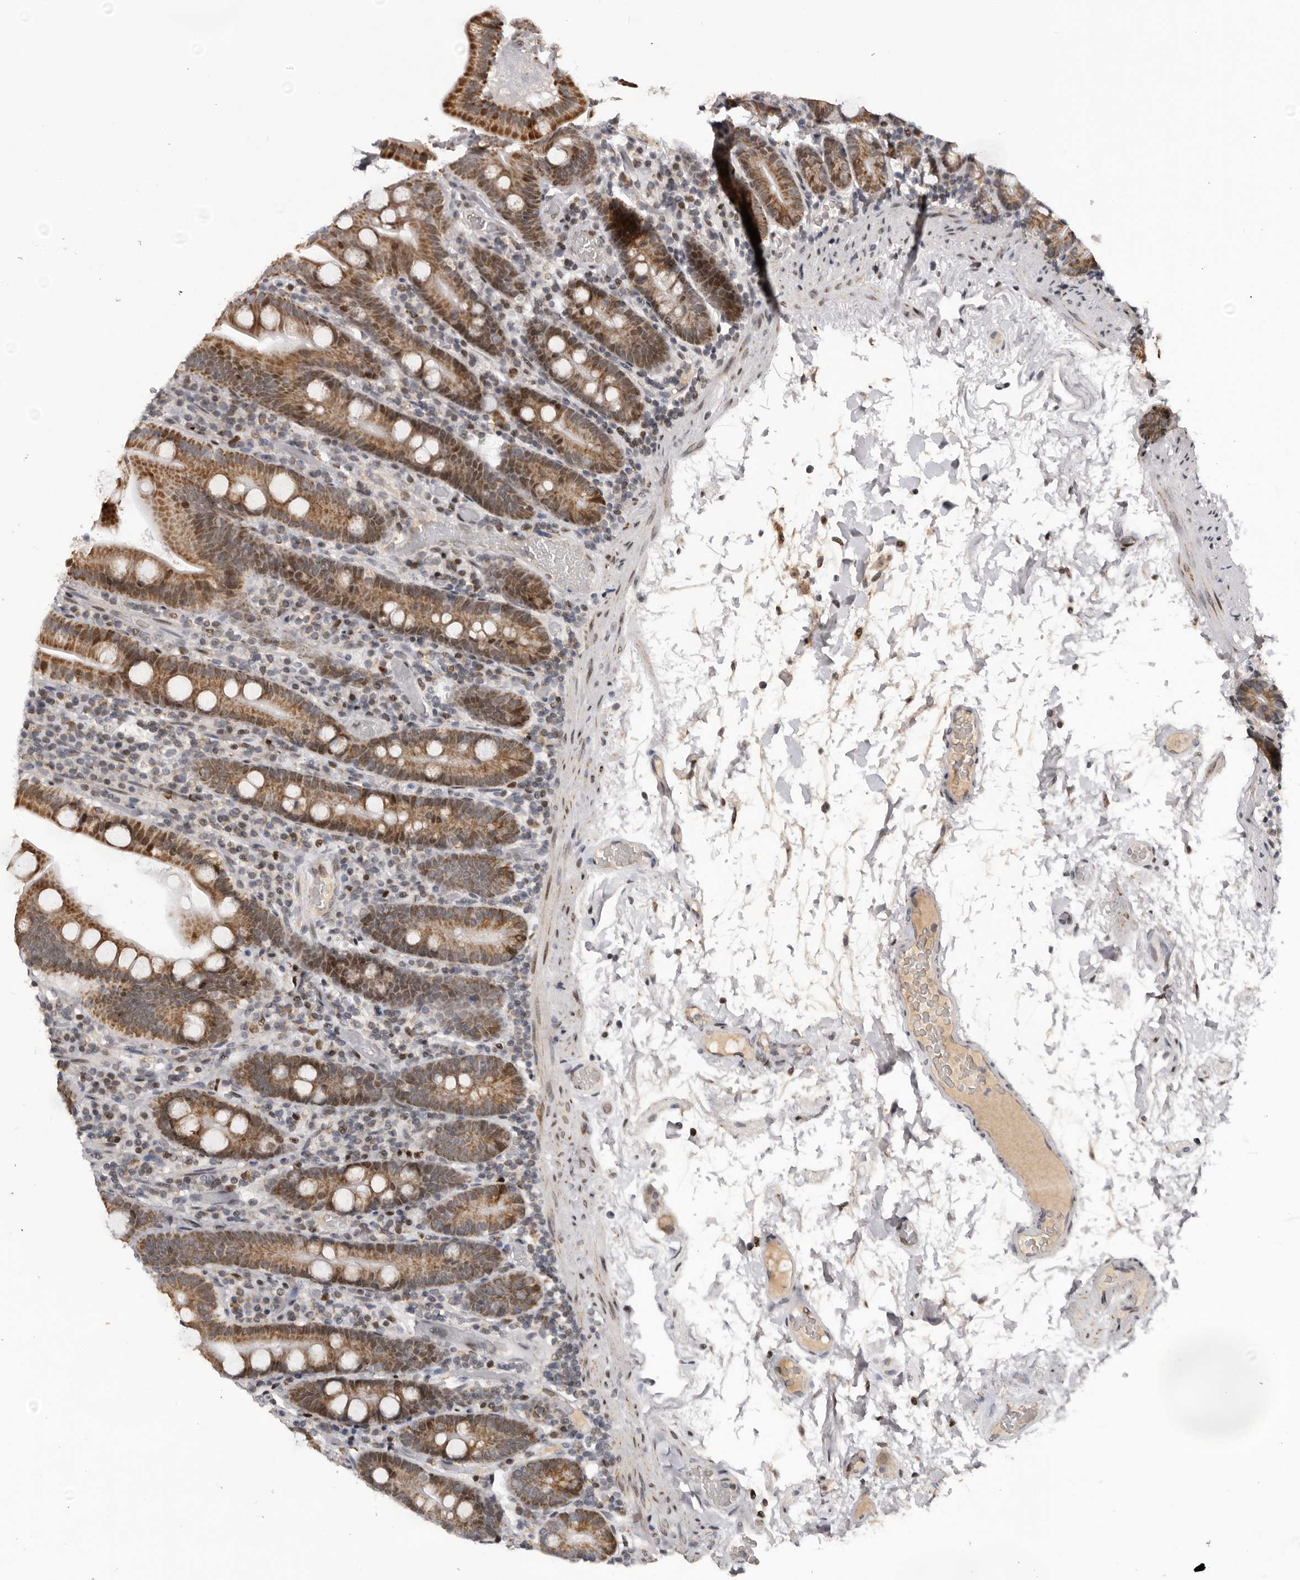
{"staining": {"intensity": "strong", "quantity": ">75%", "location": "cytoplasmic/membranous,nuclear"}, "tissue": "duodenum", "cell_type": "Glandular cells", "image_type": "normal", "snomed": [{"axis": "morphology", "description": "Normal tissue, NOS"}, {"axis": "topography", "description": "Duodenum"}], "caption": "Immunohistochemical staining of benign human duodenum demonstrates high levels of strong cytoplasmic/membranous,nuclear positivity in about >75% of glandular cells.", "gene": "C17orf99", "patient": {"sex": "male", "age": 55}}